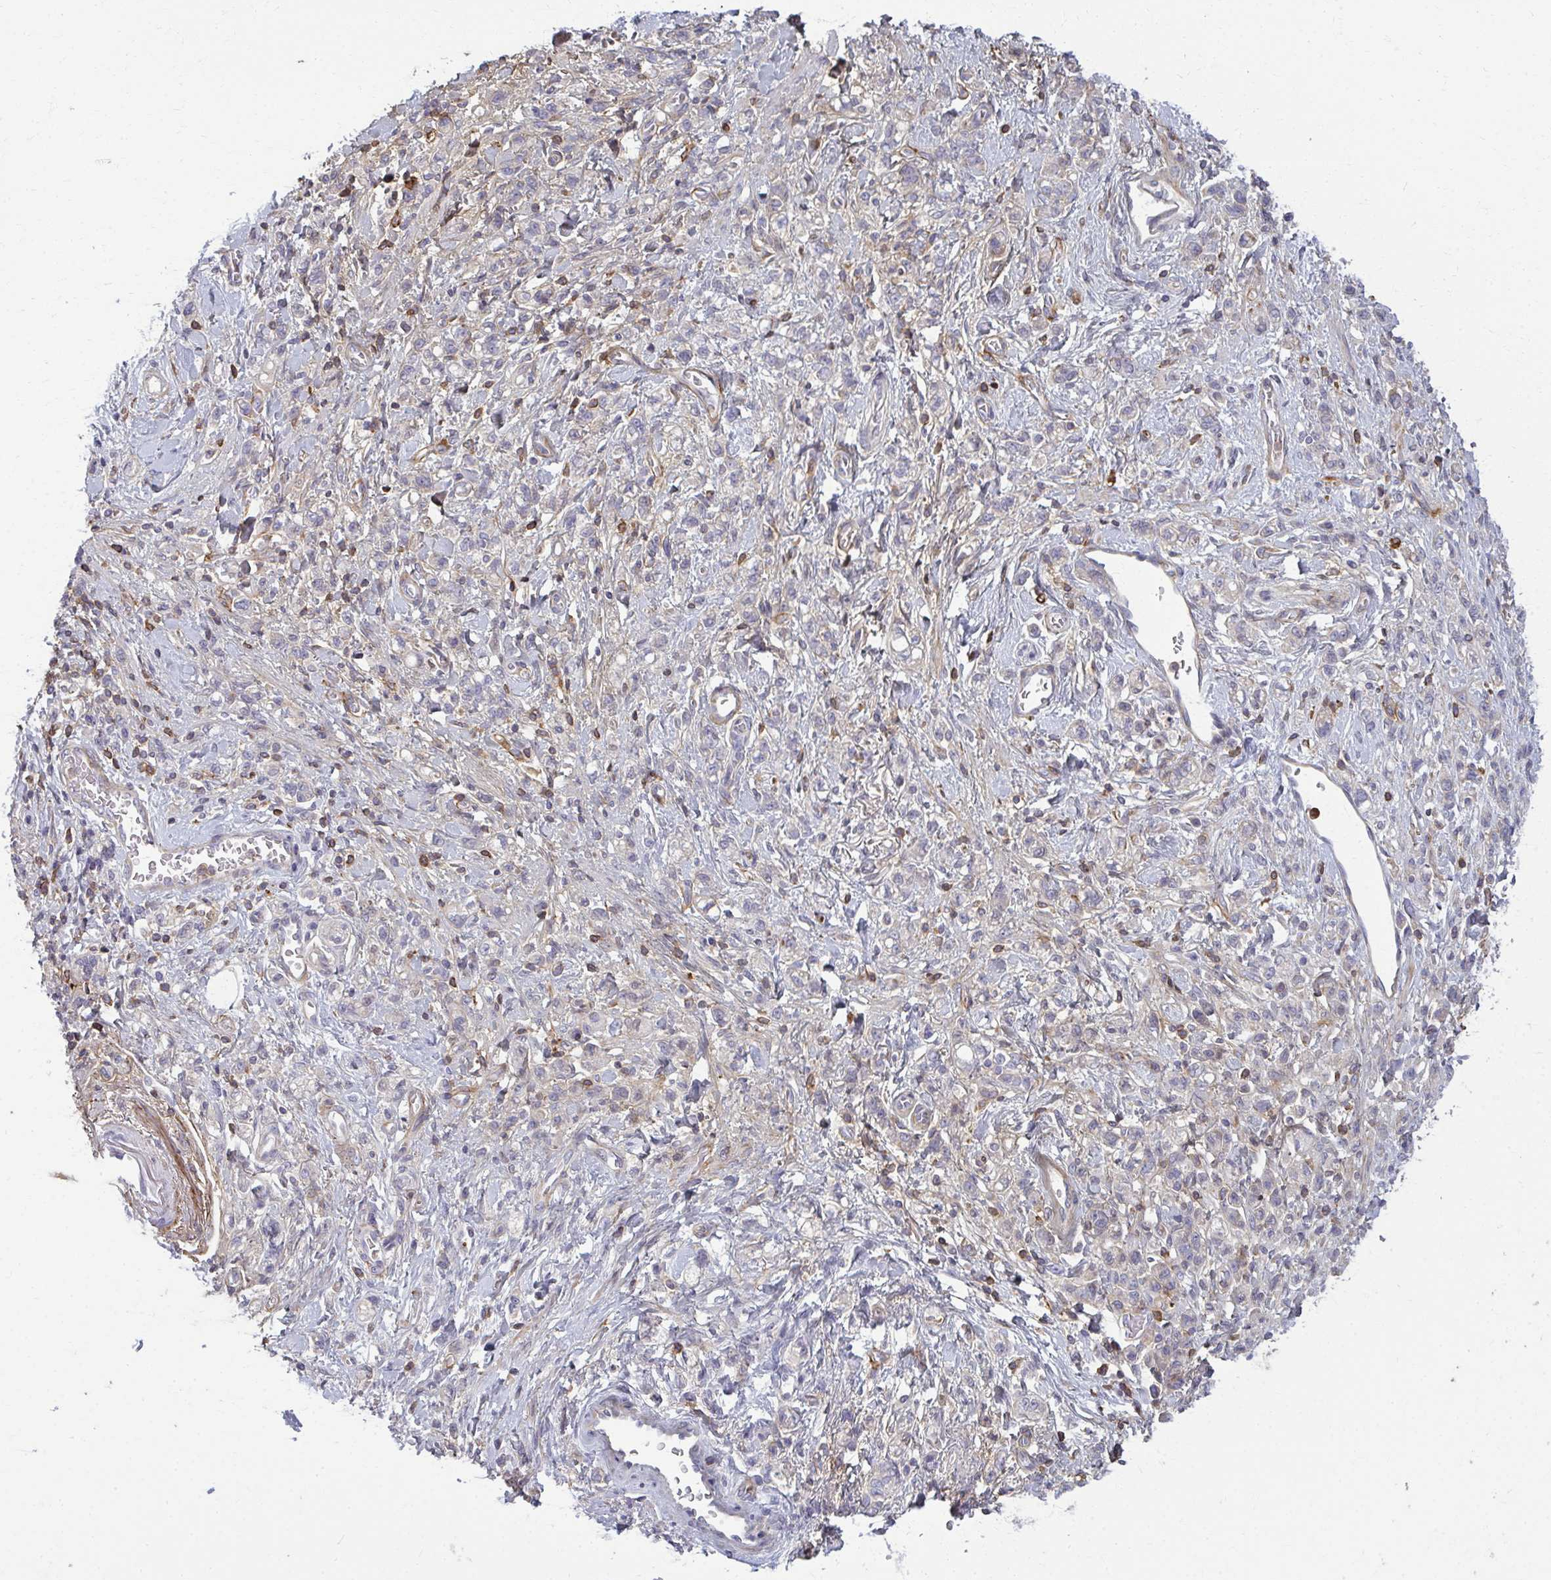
{"staining": {"intensity": "negative", "quantity": "none", "location": "none"}, "tissue": "stomach cancer", "cell_type": "Tumor cells", "image_type": "cancer", "snomed": [{"axis": "morphology", "description": "Adenocarcinoma, NOS"}, {"axis": "topography", "description": "Stomach"}], "caption": "High power microscopy micrograph of an immunohistochemistry histopathology image of stomach adenocarcinoma, revealing no significant expression in tumor cells.", "gene": "AP5M1", "patient": {"sex": "male", "age": 77}}